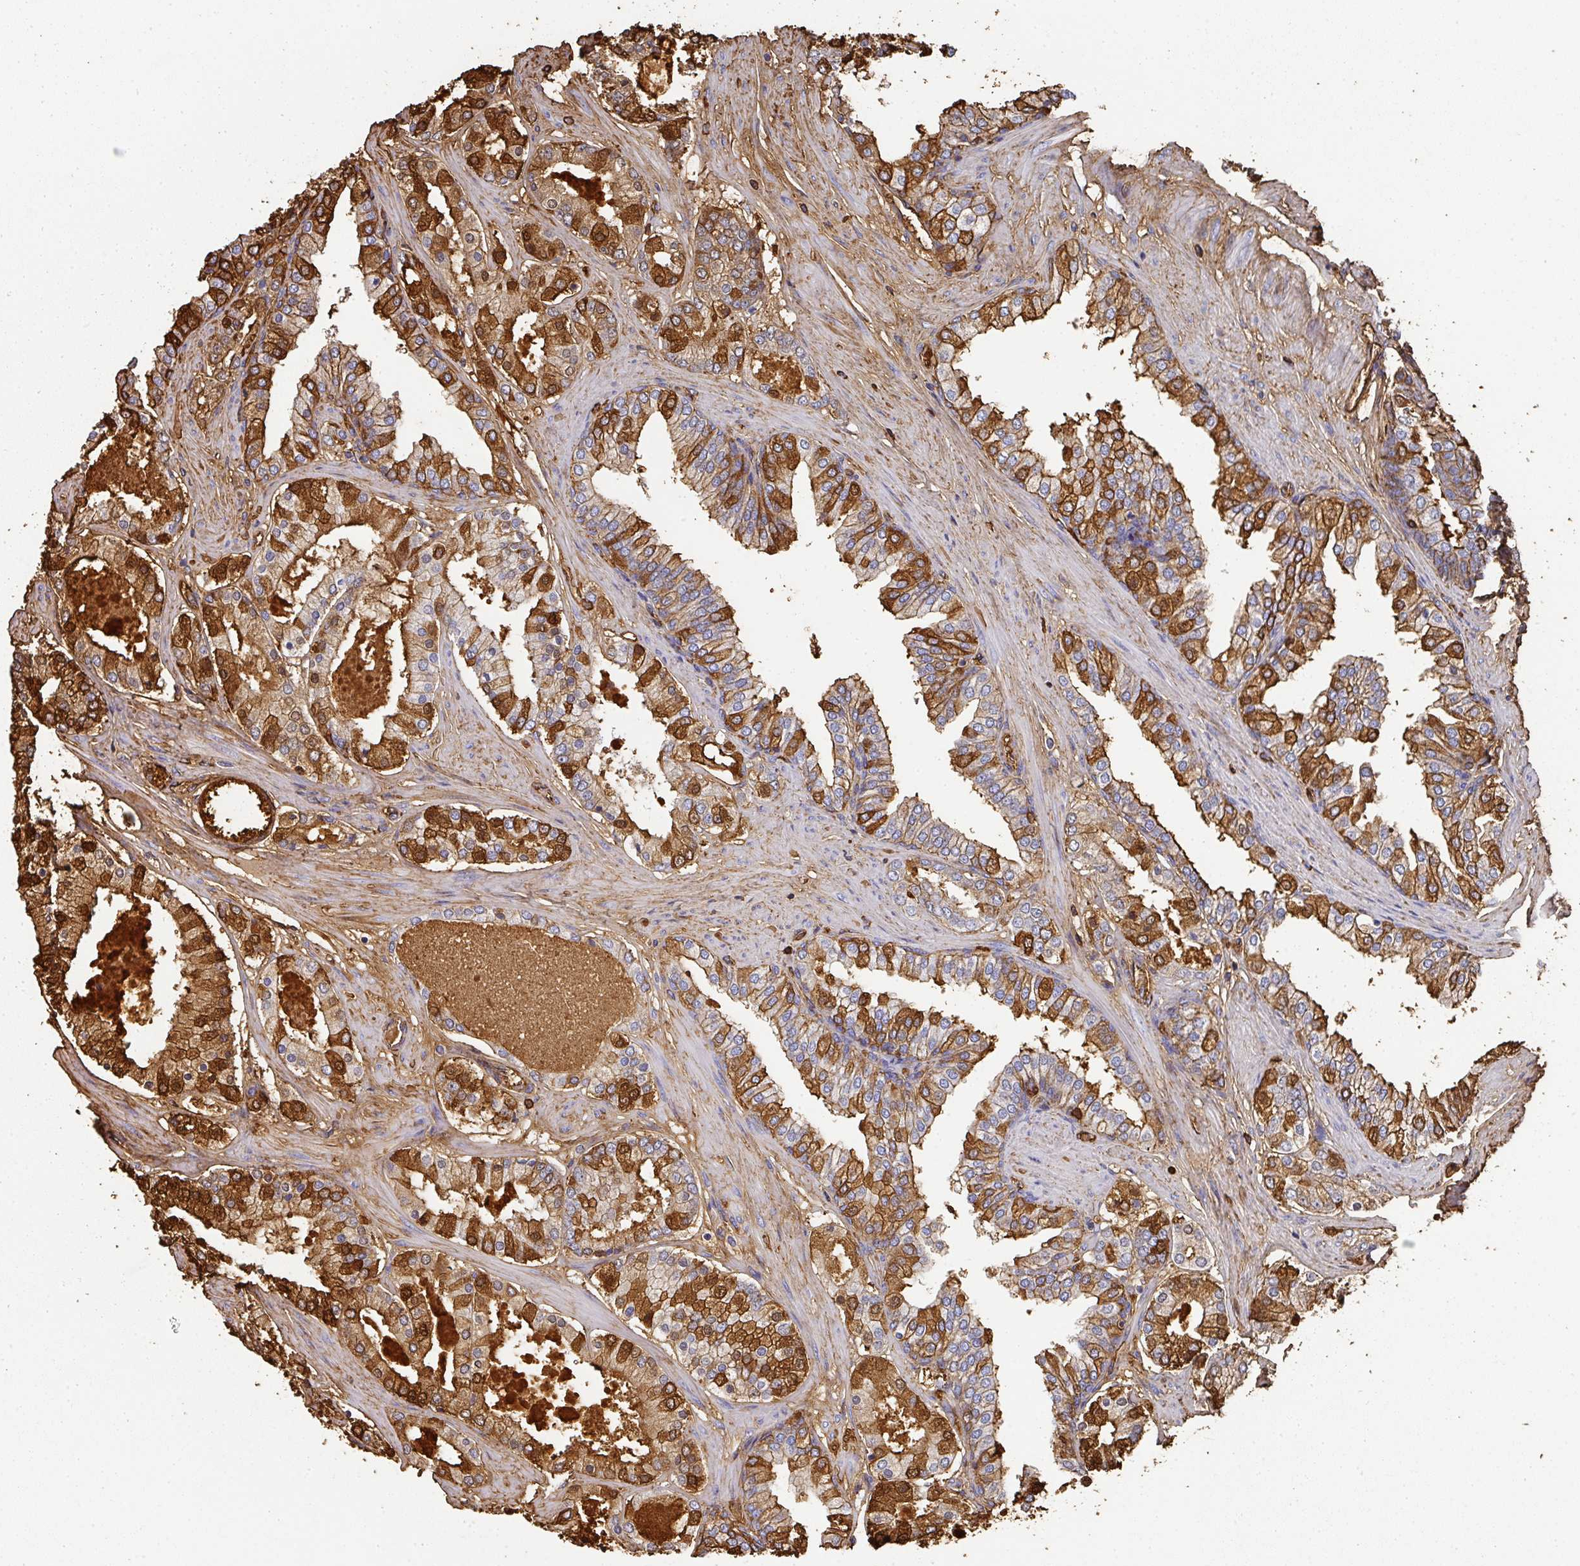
{"staining": {"intensity": "moderate", "quantity": ">75%", "location": "cytoplasmic/membranous,nuclear"}, "tissue": "prostate cancer", "cell_type": "Tumor cells", "image_type": "cancer", "snomed": [{"axis": "morphology", "description": "Adenocarcinoma, Low grade"}, {"axis": "topography", "description": "Prostate"}], "caption": "A brown stain highlights moderate cytoplasmic/membranous and nuclear staining of a protein in human prostate cancer (low-grade adenocarcinoma) tumor cells.", "gene": "ALB", "patient": {"sex": "male", "age": 42}}